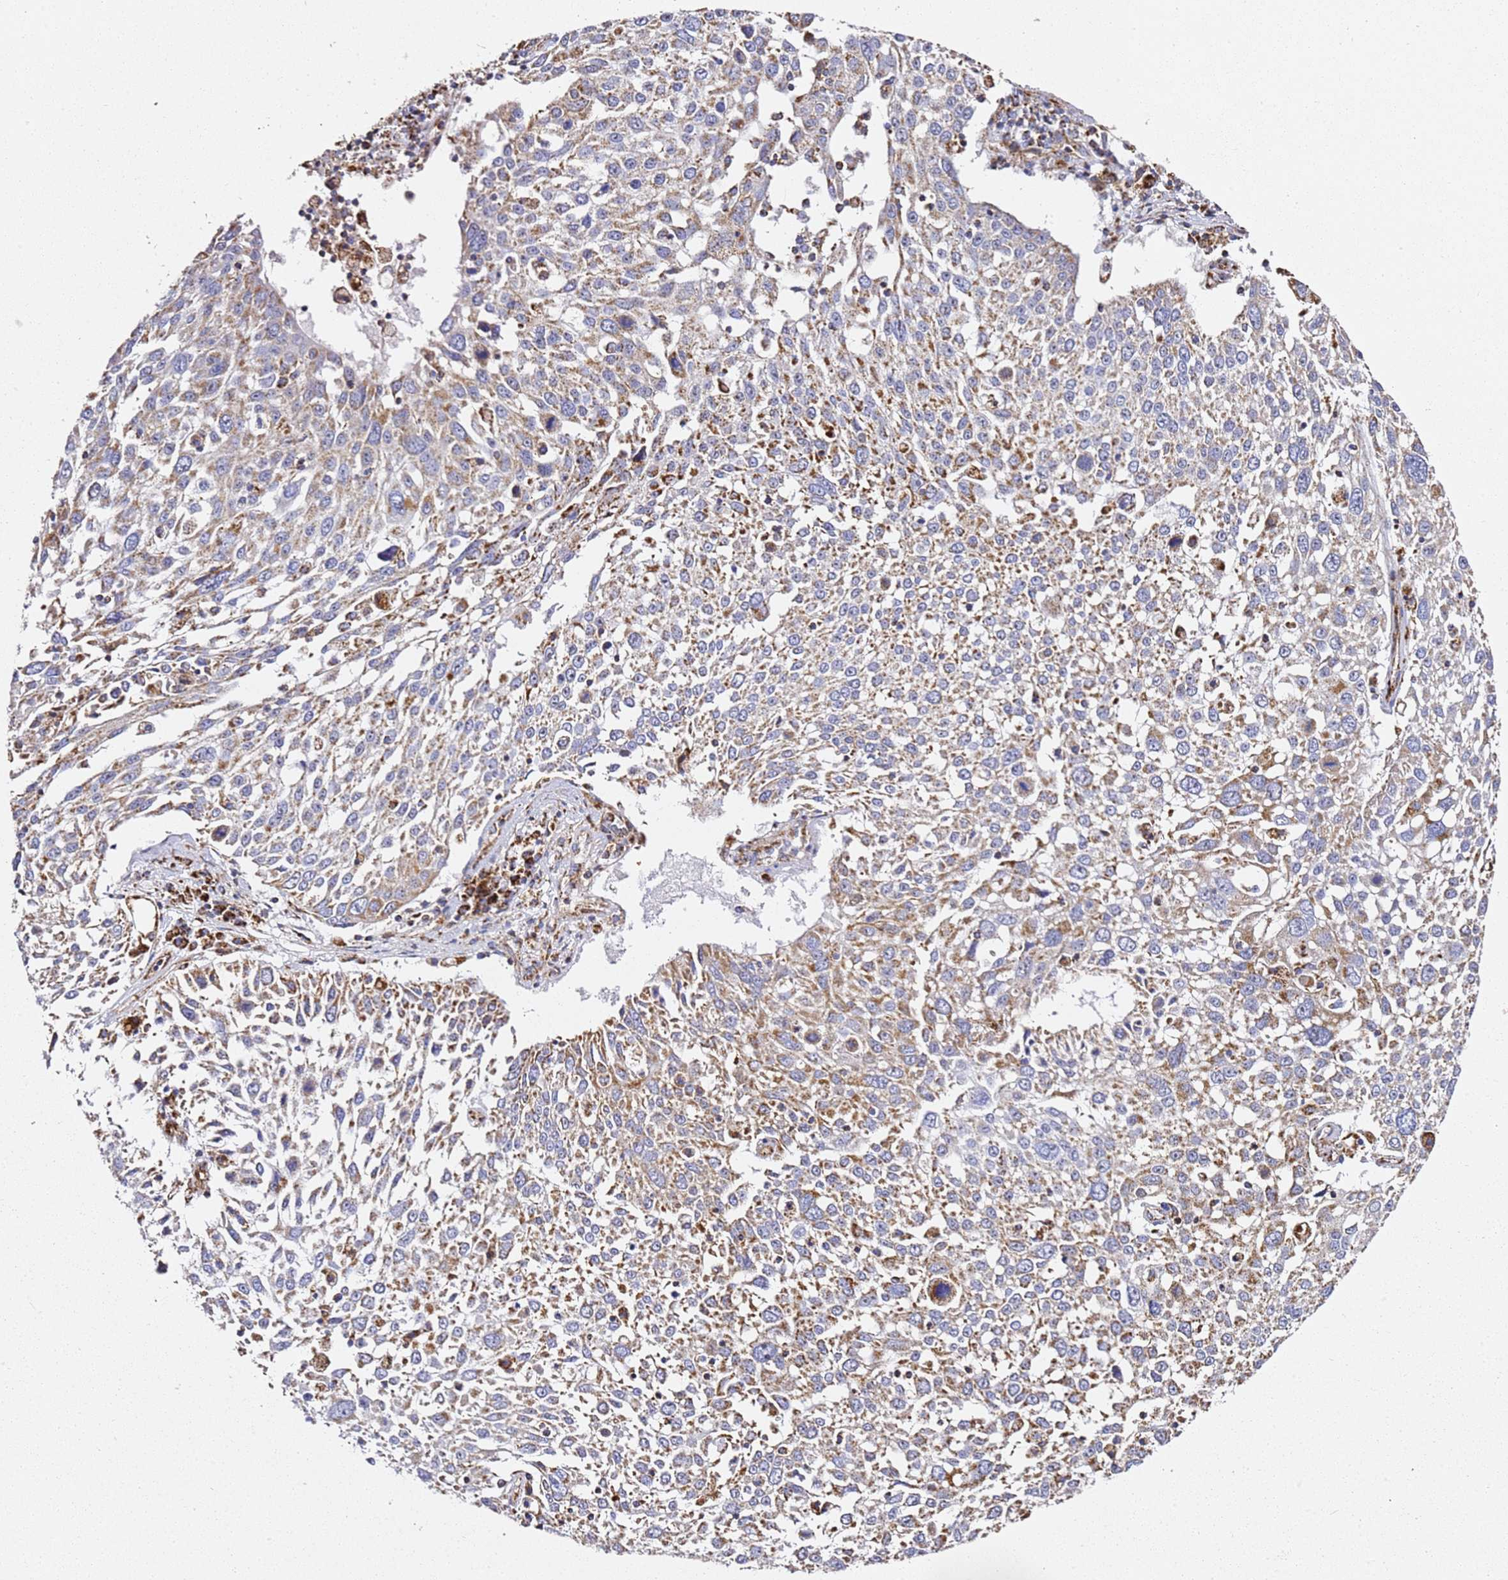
{"staining": {"intensity": "moderate", "quantity": "25%-75%", "location": "cytoplasmic/membranous"}, "tissue": "lung cancer", "cell_type": "Tumor cells", "image_type": "cancer", "snomed": [{"axis": "morphology", "description": "Squamous cell carcinoma, NOS"}, {"axis": "topography", "description": "Lung"}], "caption": "An immunohistochemistry micrograph of neoplastic tissue is shown. Protein staining in brown shows moderate cytoplasmic/membranous positivity in lung cancer within tumor cells.", "gene": "NDUFA3", "patient": {"sex": "male", "age": 65}}